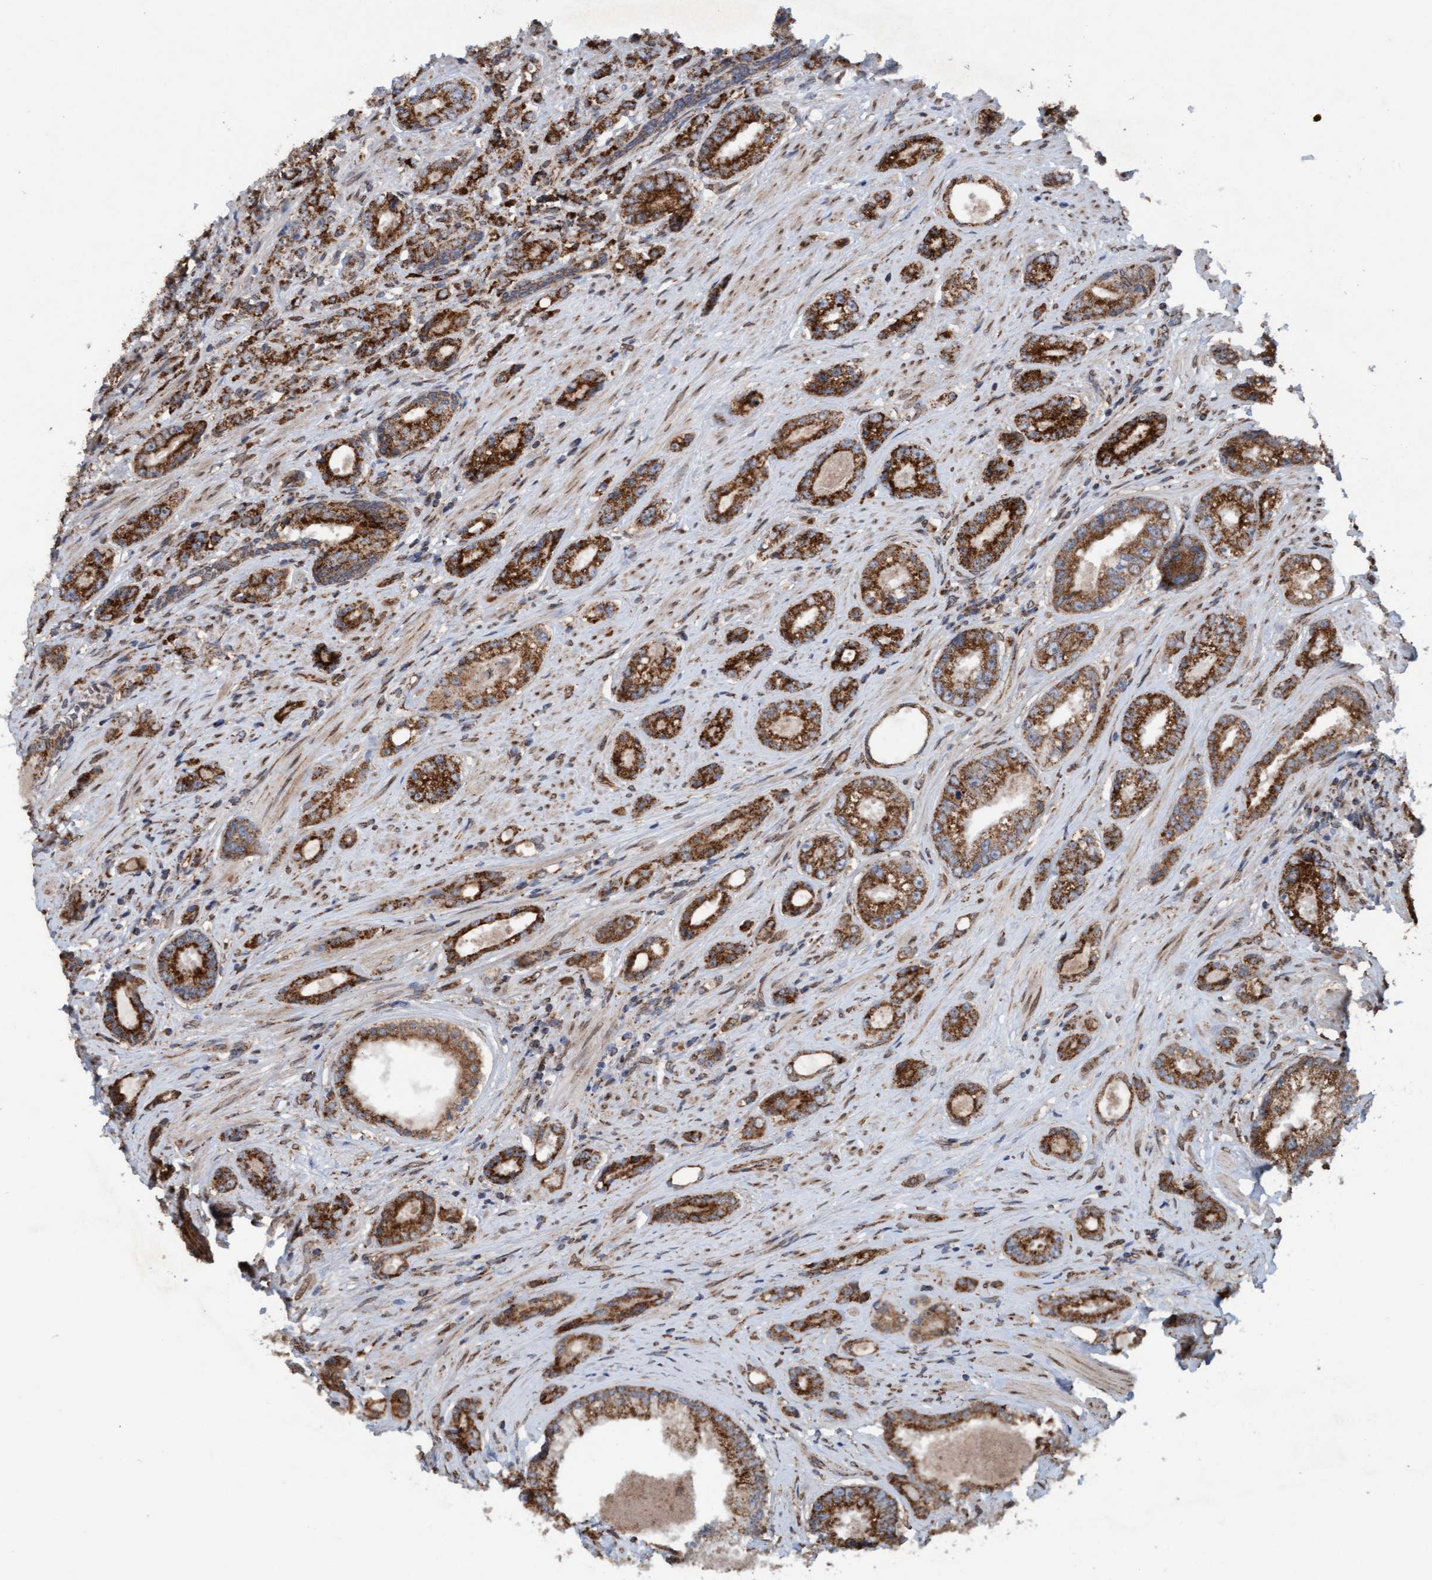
{"staining": {"intensity": "strong", "quantity": ">75%", "location": "cytoplasmic/membranous"}, "tissue": "prostate cancer", "cell_type": "Tumor cells", "image_type": "cancer", "snomed": [{"axis": "morphology", "description": "Adenocarcinoma, High grade"}, {"axis": "topography", "description": "Prostate"}], "caption": "Immunohistochemistry of human high-grade adenocarcinoma (prostate) exhibits high levels of strong cytoplasmic/membranous positivity in about >75% of tumor cells. (DAB (3,3'-diaminobenzidine) = brown stain, brightfield microscopy at high magnification).", "gene": "MRPS23", "patient": {"sex": "male", "age": 61}}